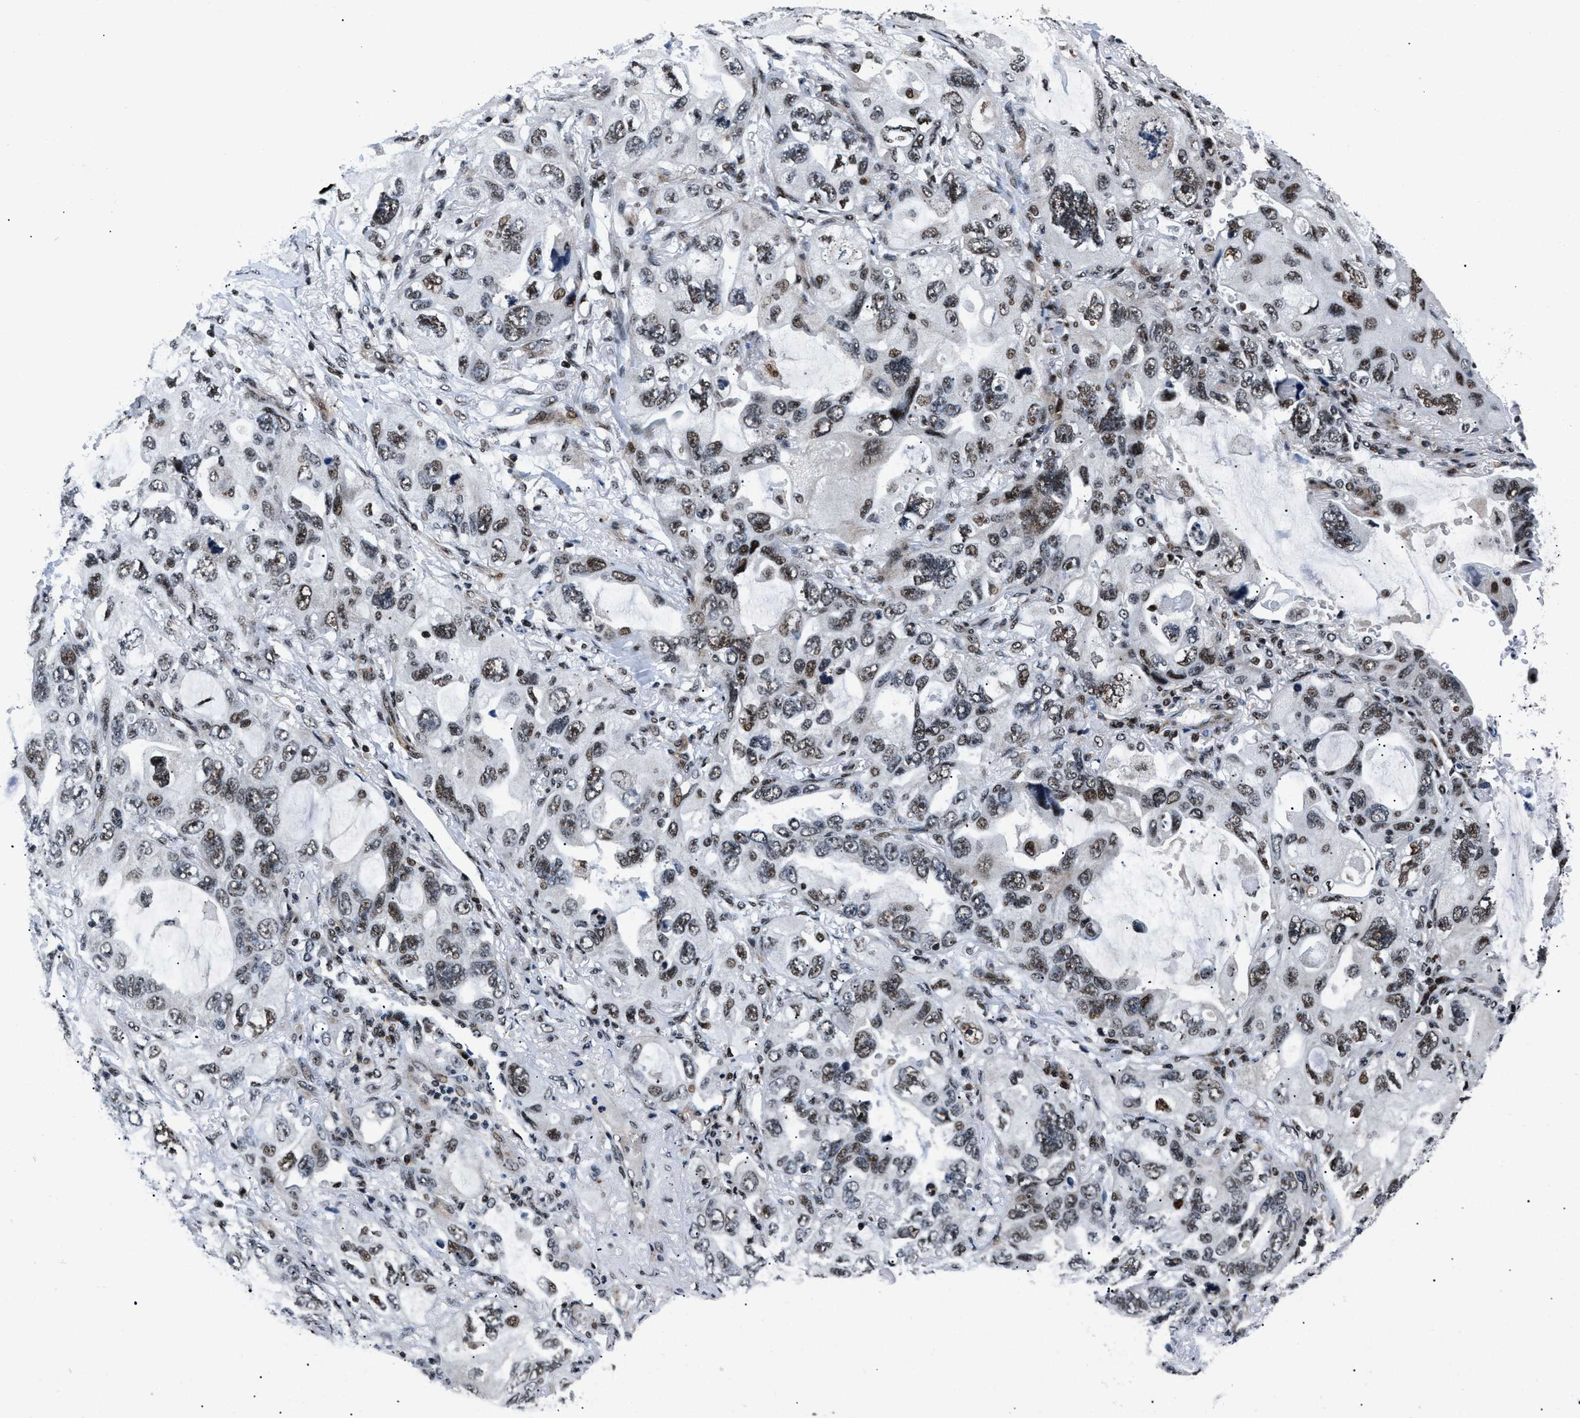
{"staining": {"intensity": "strong", "quantity": ">75%", "location": "nuclear"}, "tissue": "lung cancer", "cell_type": "Tumor cells", "image_type": "cancer", "snomed": [{"axis": "morphology", "description": "Squamous cell carcinoma, NOS"}, {"axis": "topography", "description": "Lung"}], "caption": "Tumor cells exhibit high levels of strong nuclear expression in about >75% of cells in lung cancer.", "gene": "SMARCB1", "patient": {"sex": "female", "age": 73}}